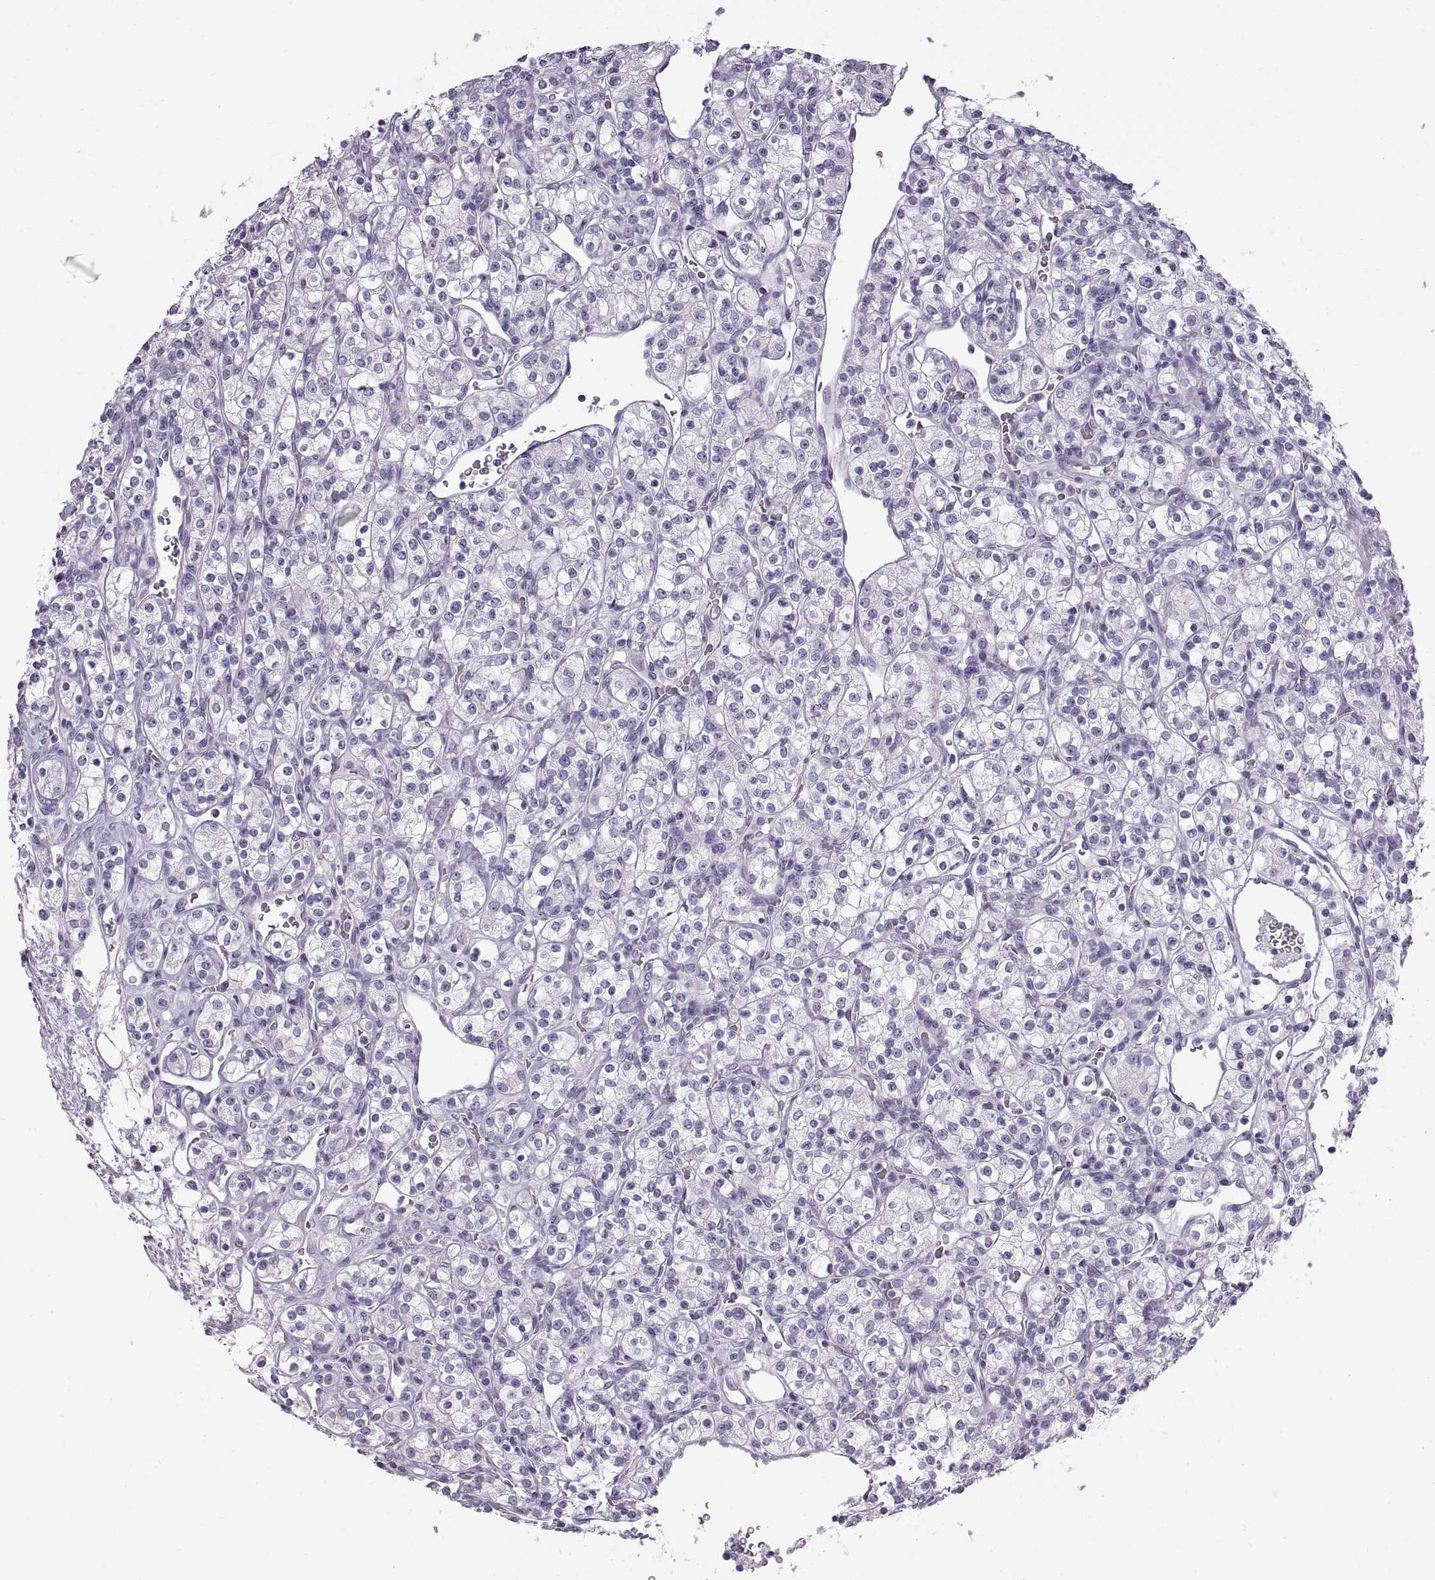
{"staining": {"intensity": "negative", "quantity": "none", "location": "none"}, "tissue": "renal cancer", "cell_type": "Tumor cells", "image_type": "cancer", "snomed": [{"axis": "morphology", "description": "Adenocarcinoma, NOS"}, {"axis": "topography", "description": "Kidney"}], "caption": "An immunohistochemistry micrograph of adenocarcinoma (renal) is shown. There is no staining in tumor cells of adenocarcinoma (renal).", "gene": "WFDC8", "patient": {"sex": "male", "age": 77}}